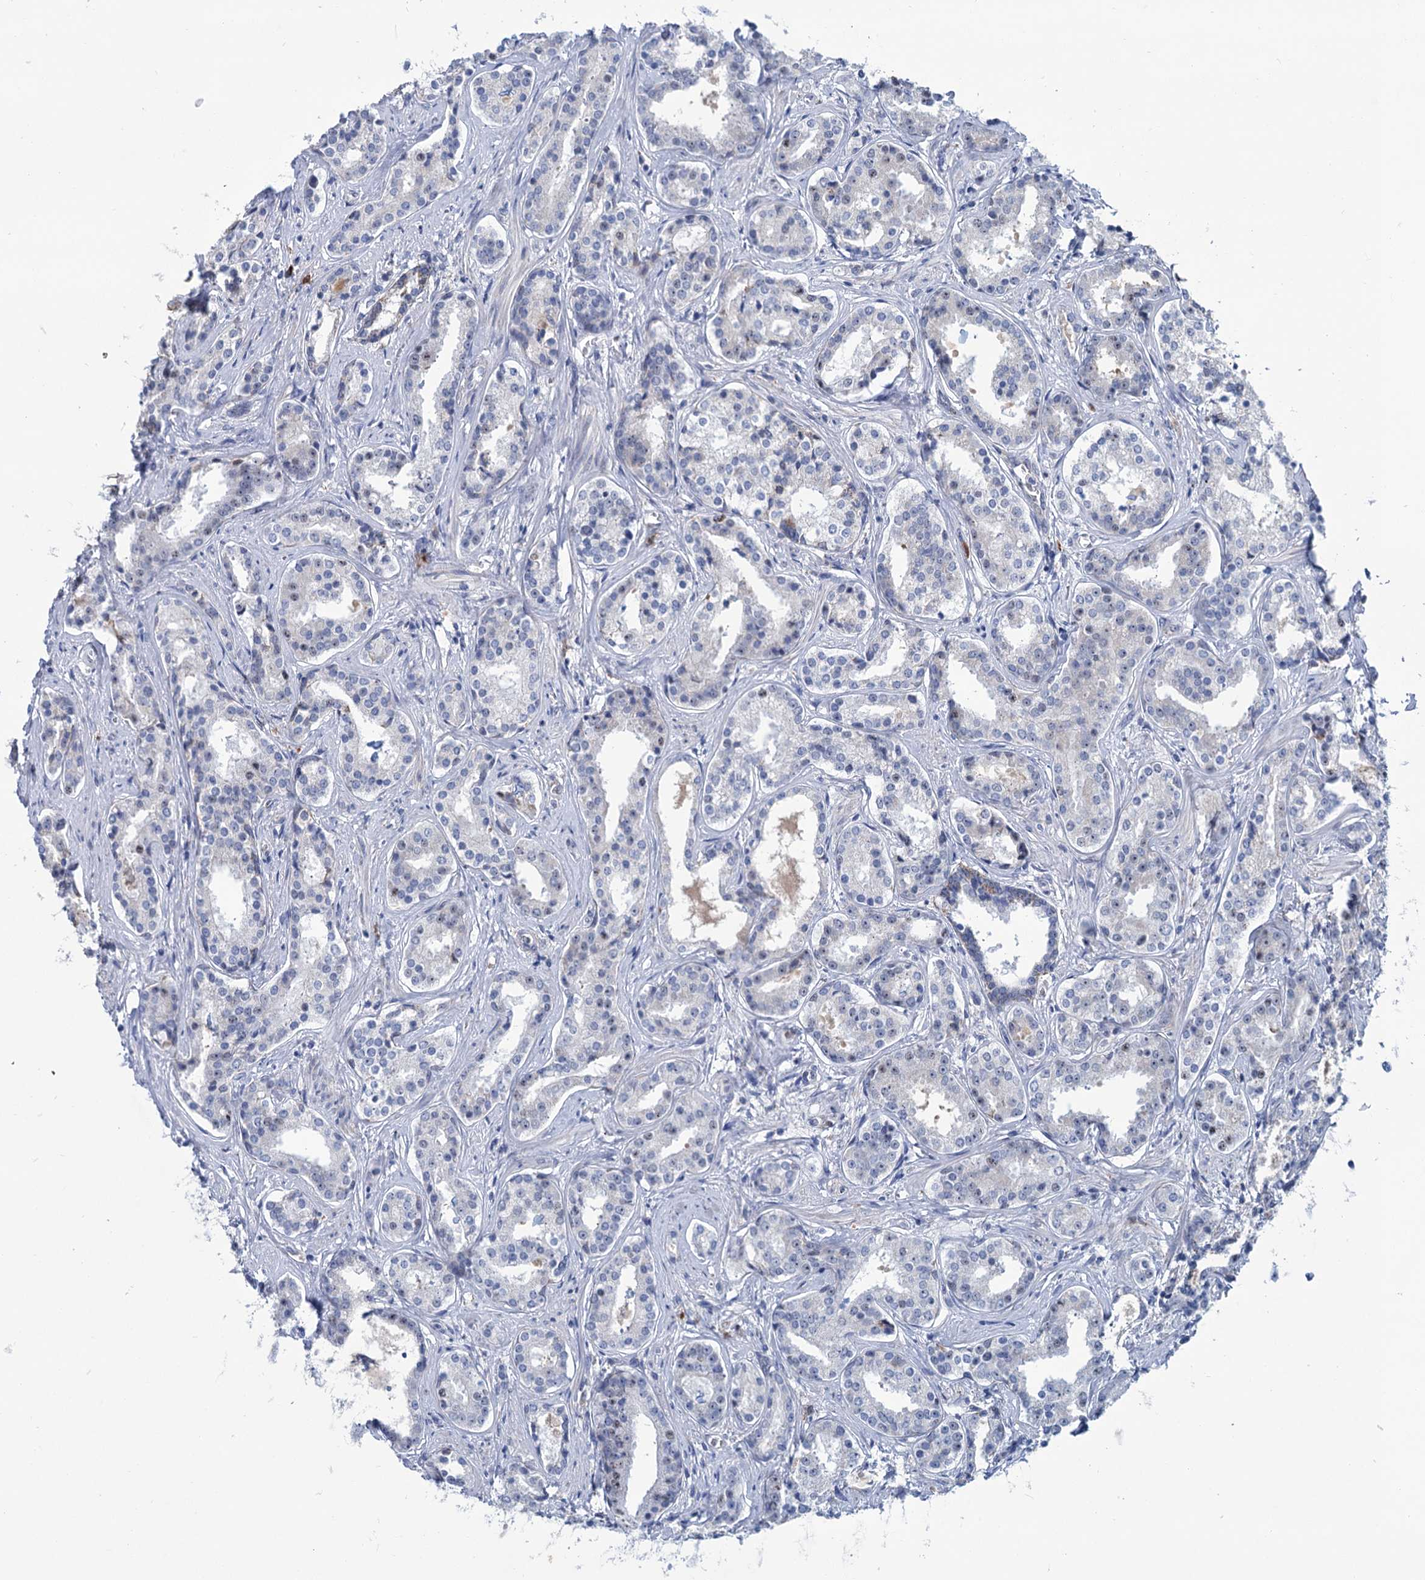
{"staining": {"intensity": "negative", "quantity": "none", "location": "none"}, "tissue": "prostate cancer", "cell_type": "Tumor cells", "image_type": "cancer", "snomed": [{"axis": "morphology", "description": "Adenocarcinoma, High grade"}, {"axis": "topography", "description": "Prostate"}], "caption": "This is a histopathology image of IHC staining of prostate high-grade adenocarcinoma, which shows no expression in tumor cells.", "gene": "LPIN1", "patient": {"sex": "male", "age": 58}}